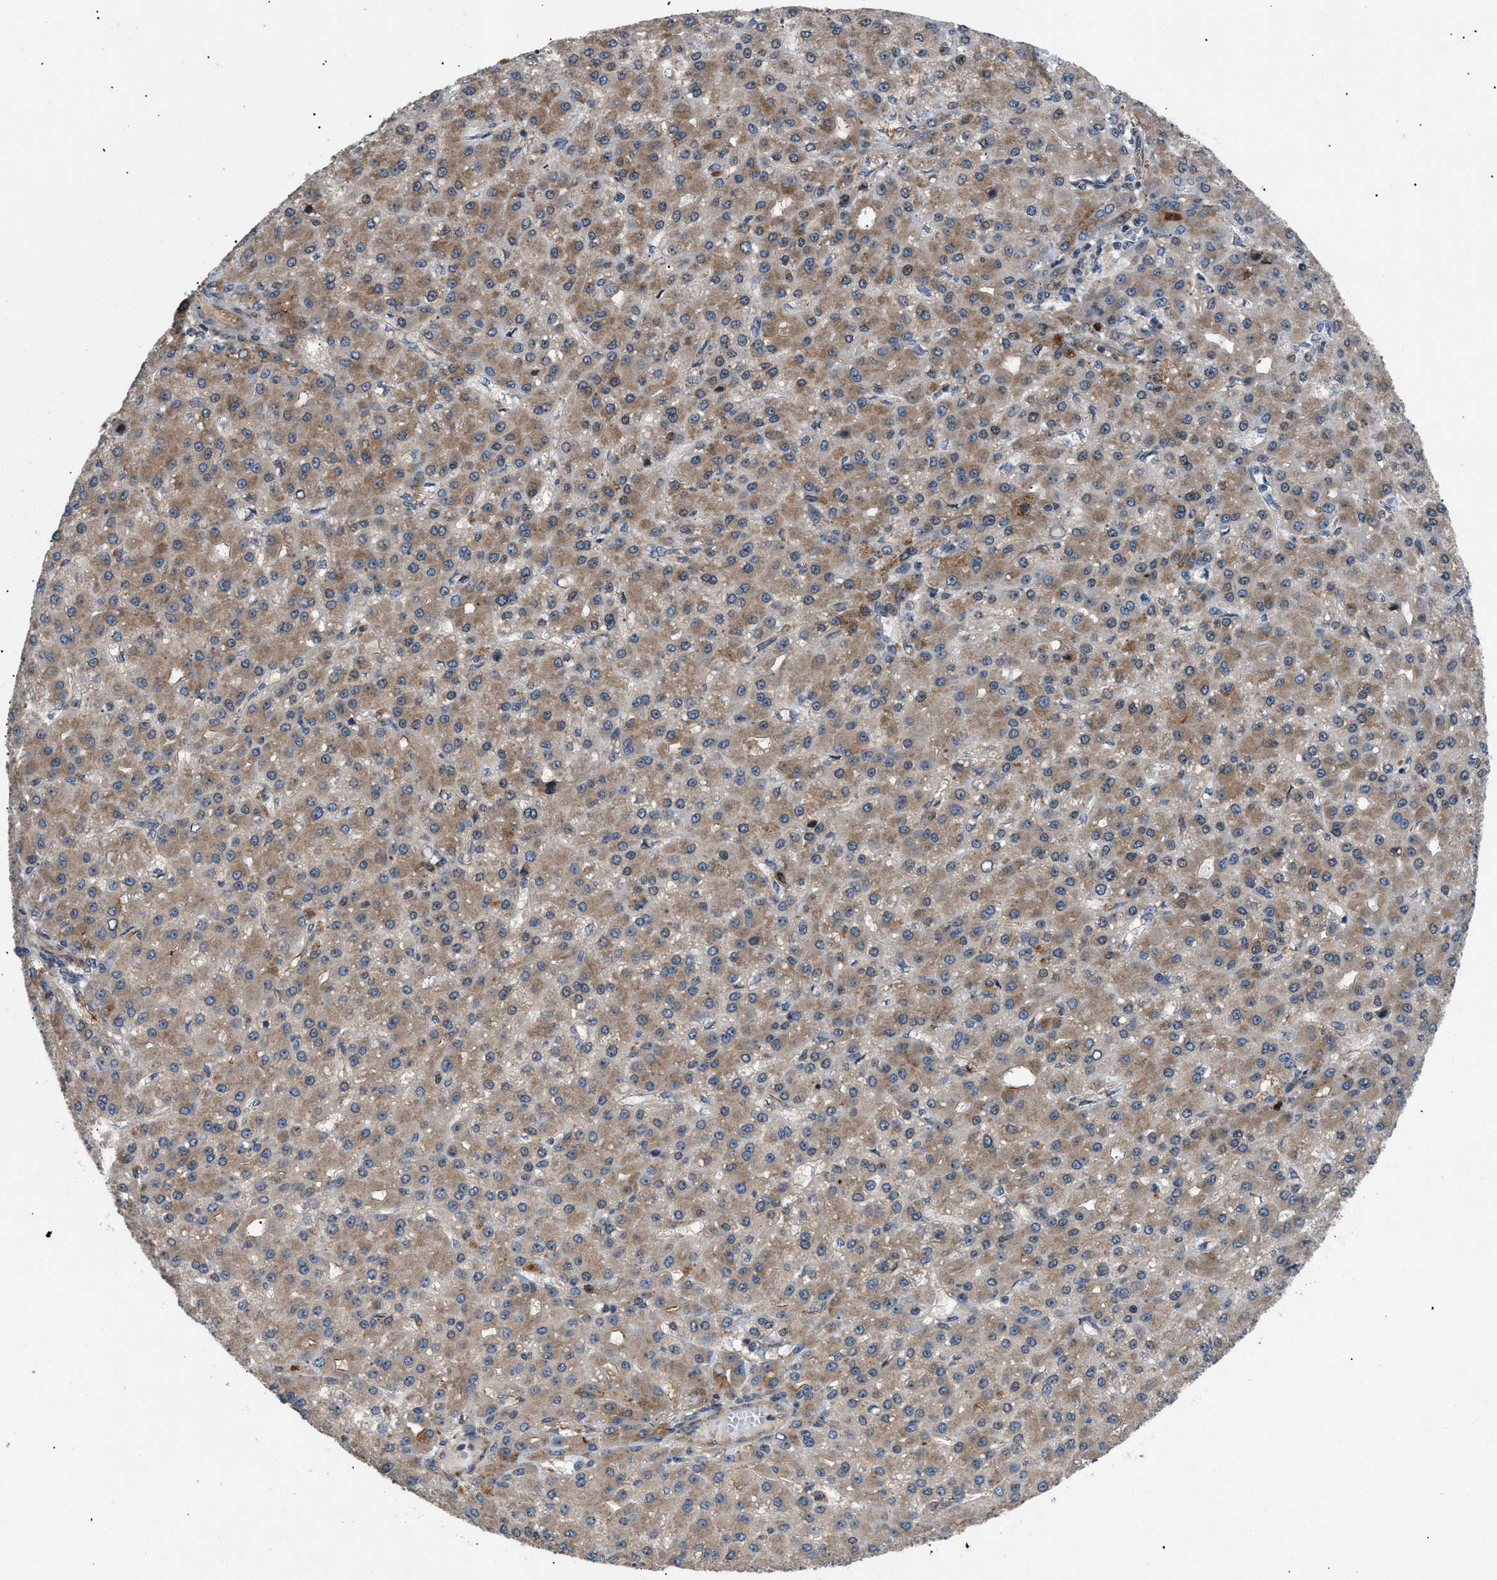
{"staining": {"intensity": "moderate", "quantity": ">75%", "location": "cytoplasmic/membranous"}, "tissue": "liver cancer", "cell_type": "Tumor cells", "image_type": "cancer", "snomed": [{"axis": "morphology", "description": "Carcinoma, Hepatocellular, NOS"}, {"axis": "topography", "description": "Liver"}], "caption": "This image demonstrates liver cancer (hepatocellular carcinoma) stained with immunohistochemistry to label a protein in brown. The cytoplasmic/membranous of tumor cells show moderate positivity for the protein. Nuclei are counter-stained blue.", "gene": "LYSMD3", "patient": {"sex": "male", "age": 67}}